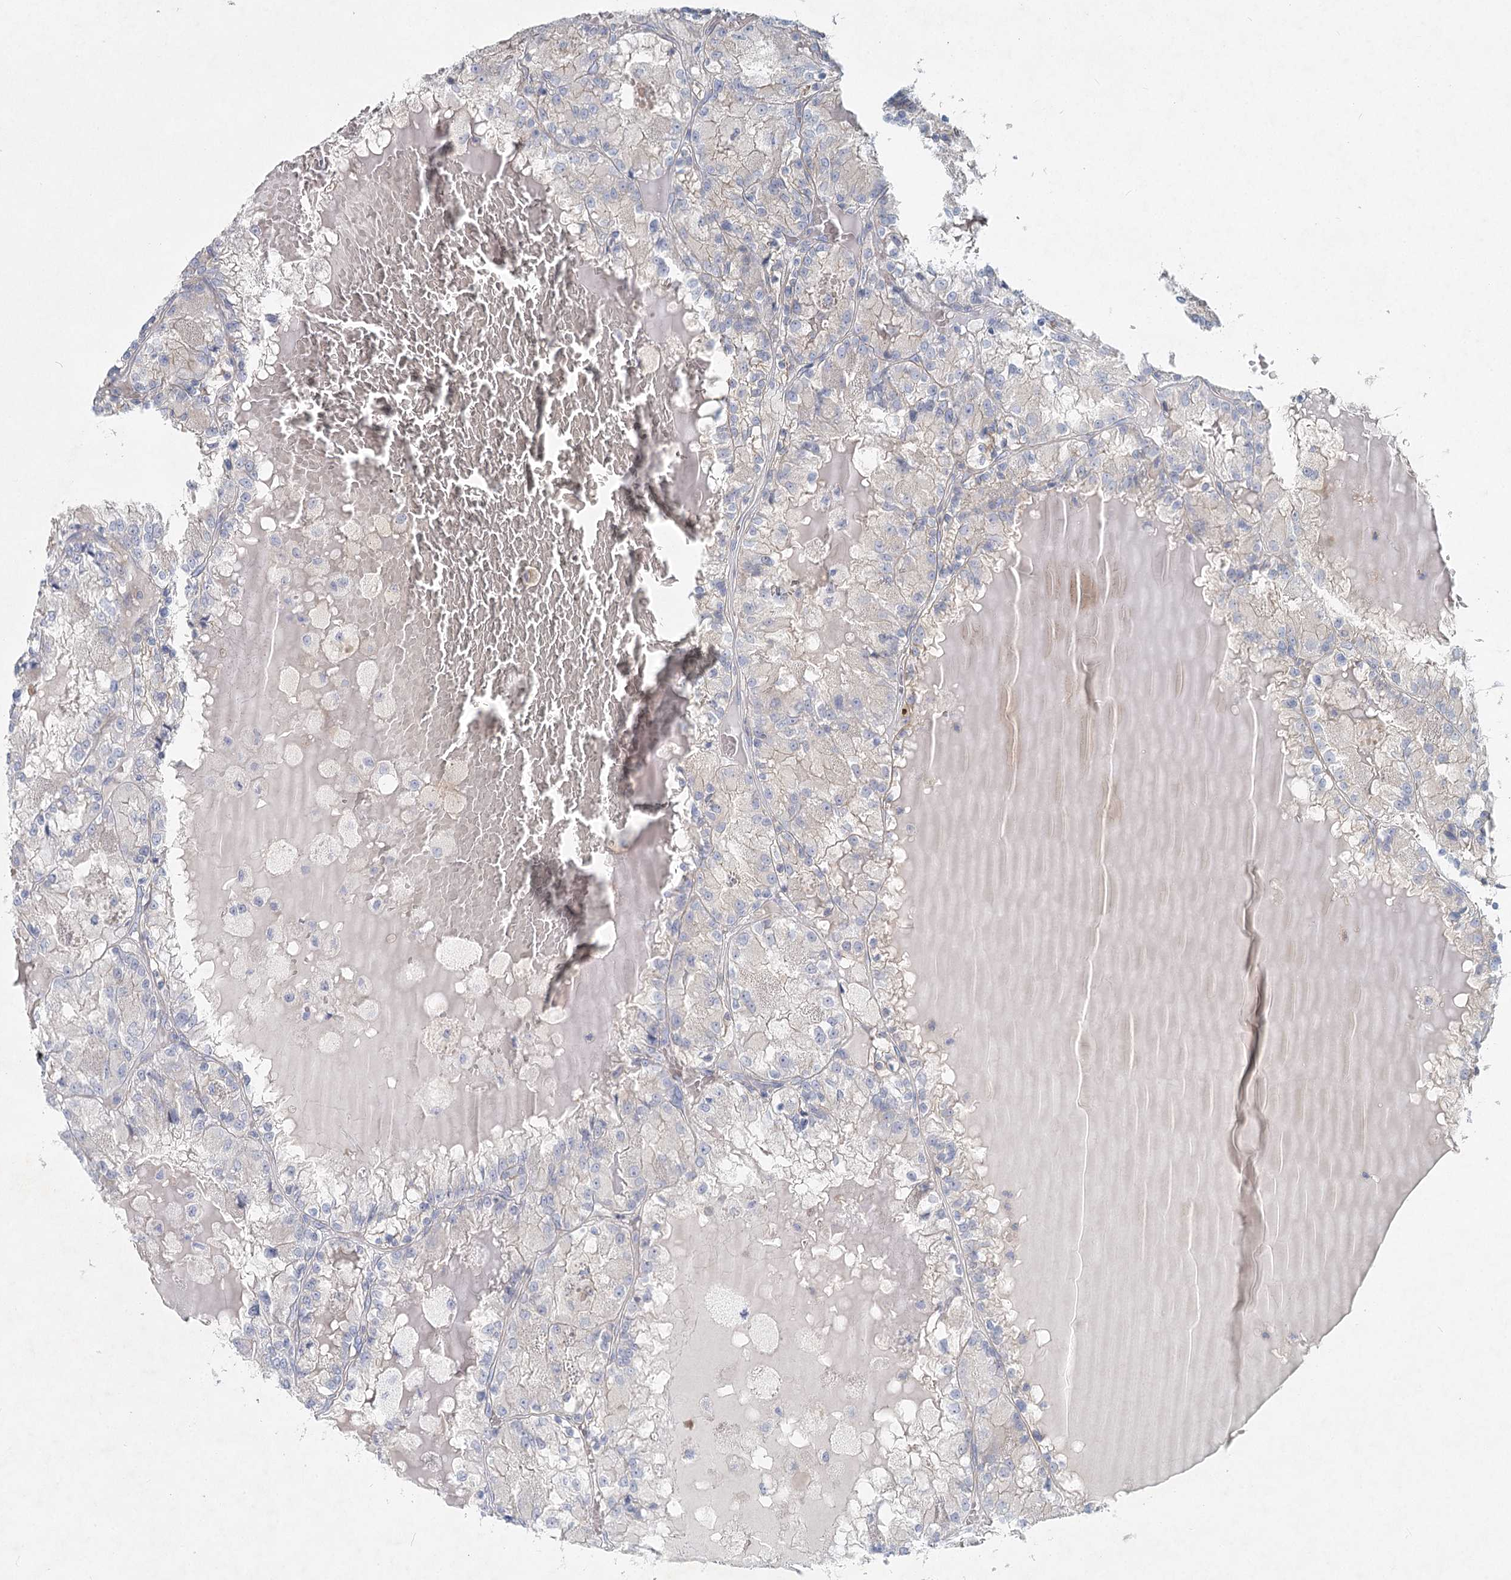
{"staining": {"intensity": "negative", "quantity": "none", "location": "none"}, "tissue": "renal cancer", "cell_type": "Tumor cells", "image_type": "cancer", "snomed": [{"axis": "morphology", "description": "Adenocarcinoma, NOS"}, {"axis": "topography", "description": "Kidney"}], "caption": "DAB (3,3'-diaminobenzidine) immunohistochemical staining of human adenocarcinoma (renal) demonstrates no significant staining in tumor cells.", "gene": "DNMBP", "patient": {"sex": "female", "age": 56}}